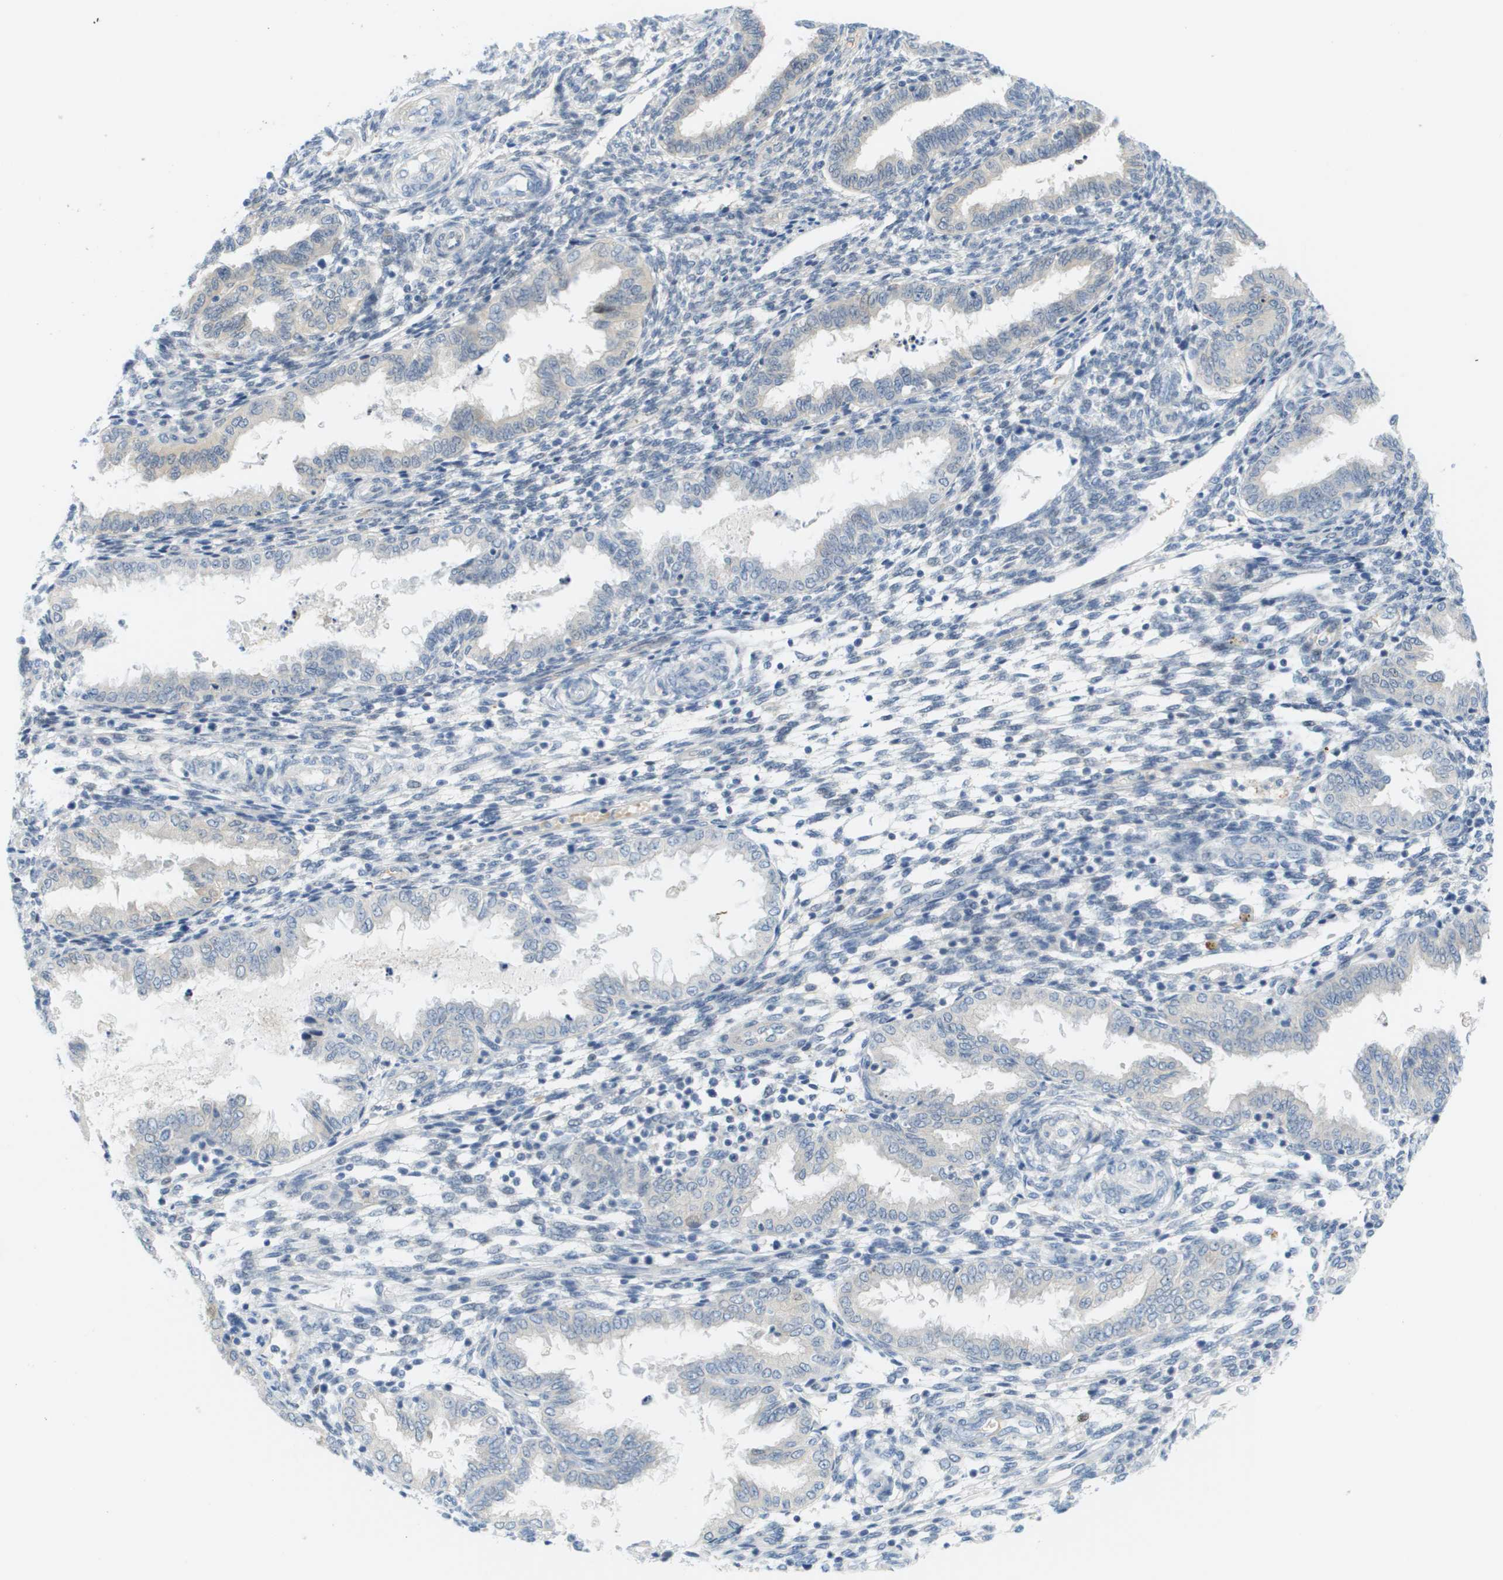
{"staining": {"intensity": "weak", "quantity": "<25%", "location": "cytoplasmic/membranous"}, "tissue": "endometrium", "cell_type": "Cells in endometrial stroma", "image_type": "normal", "snomed": [{"axis": "morphology", "description": "Normal tissue, NOS"}, {"axis": "topography", "description": "Endometrium"}], "caption": "Cells in endometrial stroma are negative for protein expression in normal human endometrium. (Stains: DAB immunohistochemistry (IHC) with hematoxylin counter stain, Microscopy: brightfield microscopy at high magnification).", "gene": "CUL9", "patient": {"sex": "female", "age": 33}}